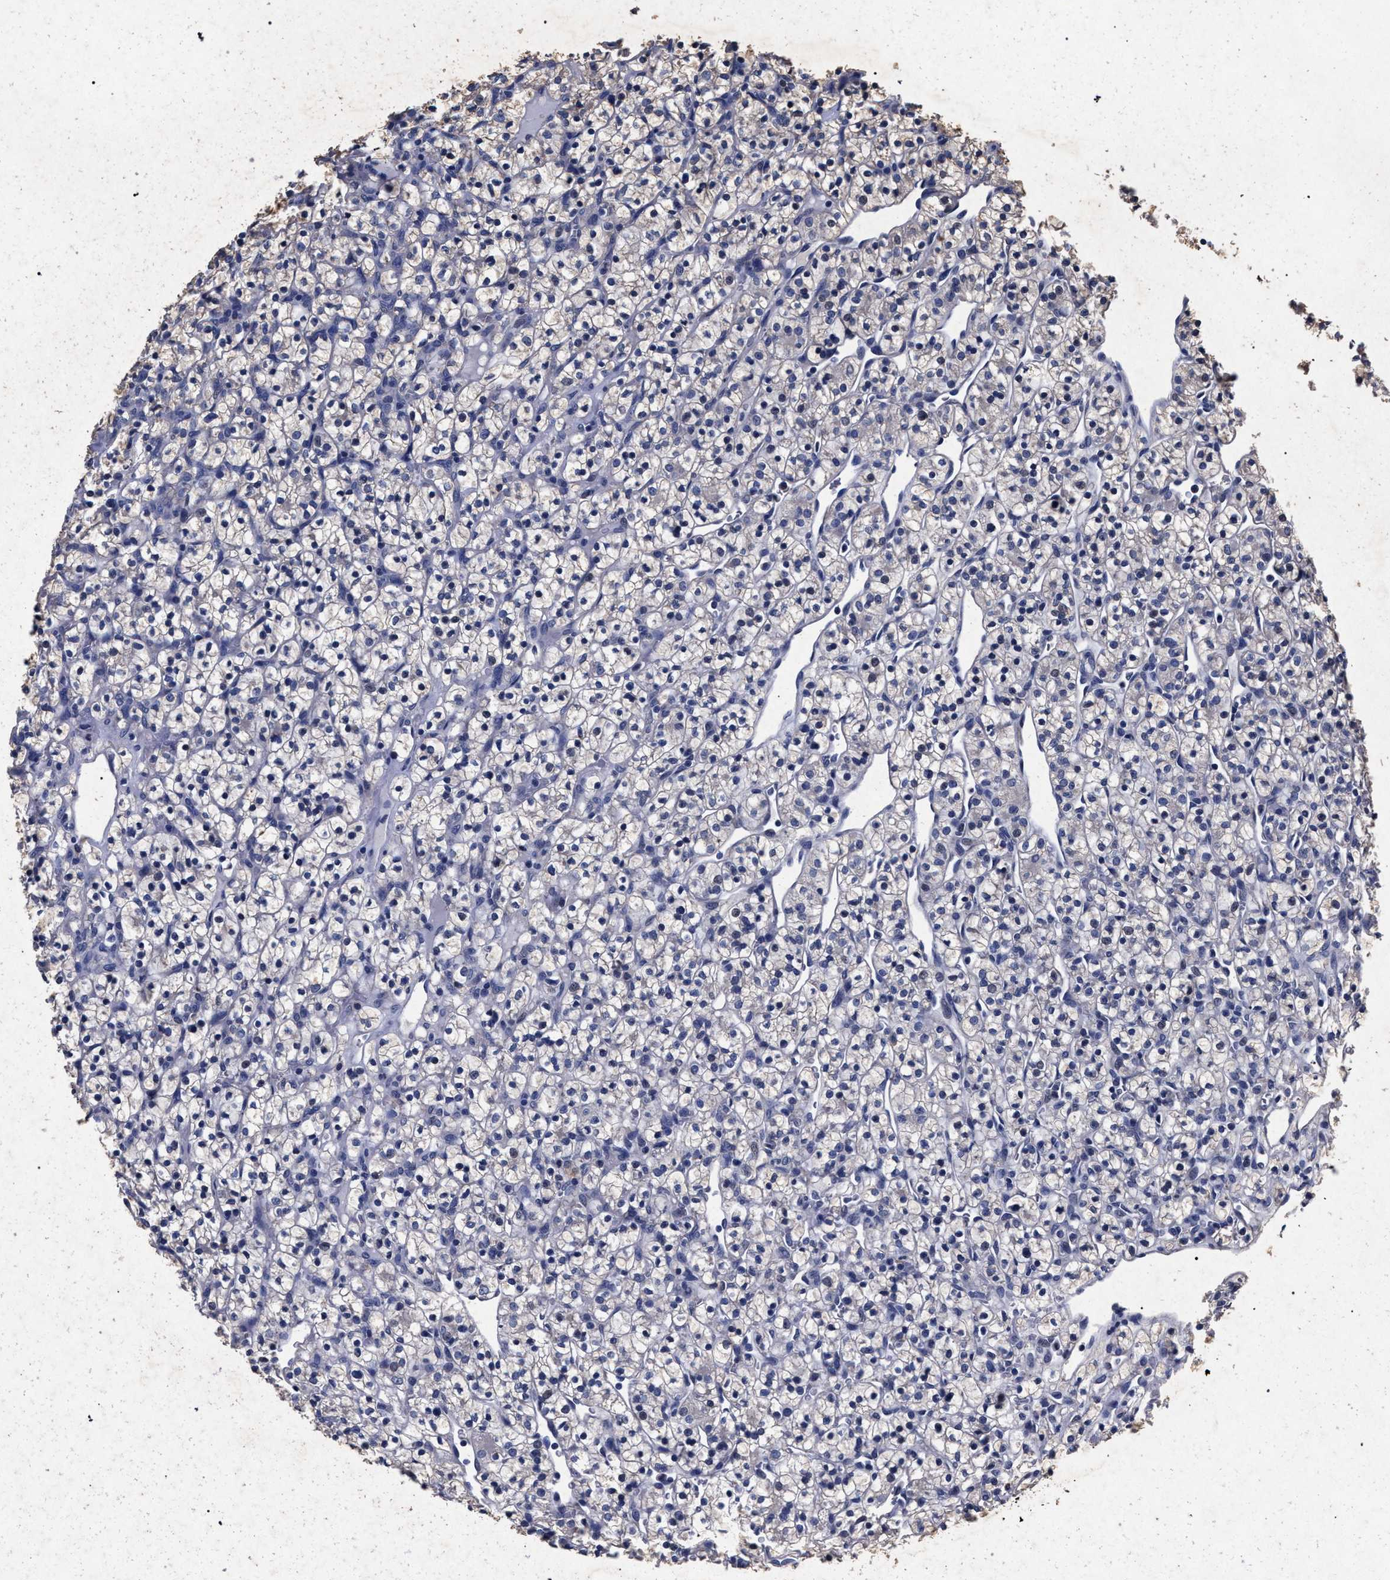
{"staining": {"intensity": "negative", "quantity": "none", "location": "none"}, "tissue": "renal cancer", "cell_type": "Tumor cells", "image_type": "cancer", "snomed": [{"axis": "morphology", "description": "Adenocarcinoma, NOS"}, {"axis": "topography", "description": "Kidney"}], "caption": "Immunohistochemical staining of human renal adenocarcinoma demonstrates no significant staining in tumor cells.", "gene": "ATP1A2", "patient": {"sex": "female", "age": 57}}